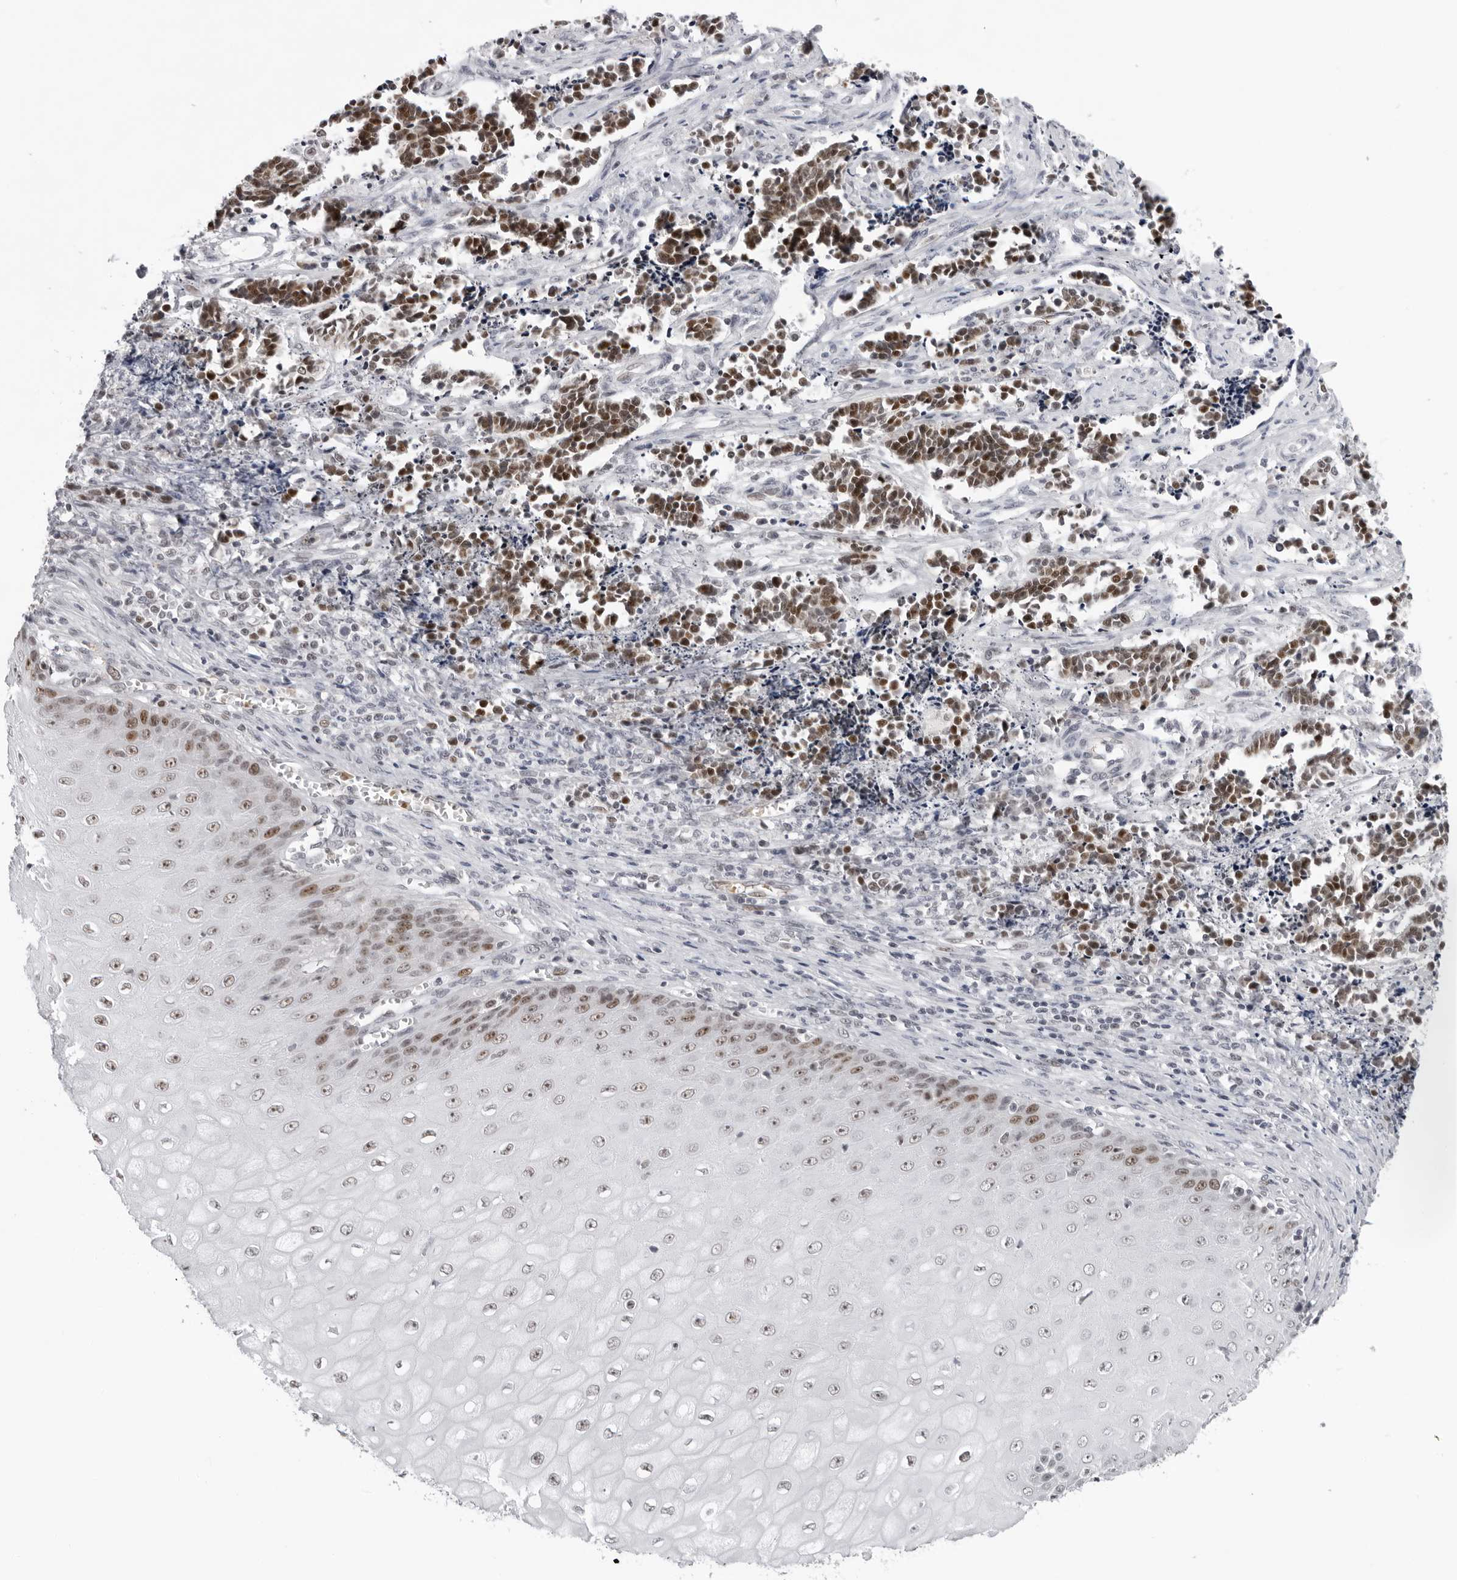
{"staining": {"intensity": "moderate", "quantity": ">75%", "location": "nuclear"}, "tissue": "cervical cancer", "cell_type": "Tumor cells", "image_type": "cancer", "snomed": [{"axis": "morphology", "description": "Normal tissue, NOS"}, {"axis": "morphology", "description": "Squamous cell carcinoma, NOS"}, {"axis": "topography", "description": "Cervix"}], "caption": "Cervical cancer (squamous cell carcinoma) stained for a protein demonstrates moderate nuclear positivity in tumor cells.", "gene": "USP1", "patient": {"sex": "female", "age": 35}}